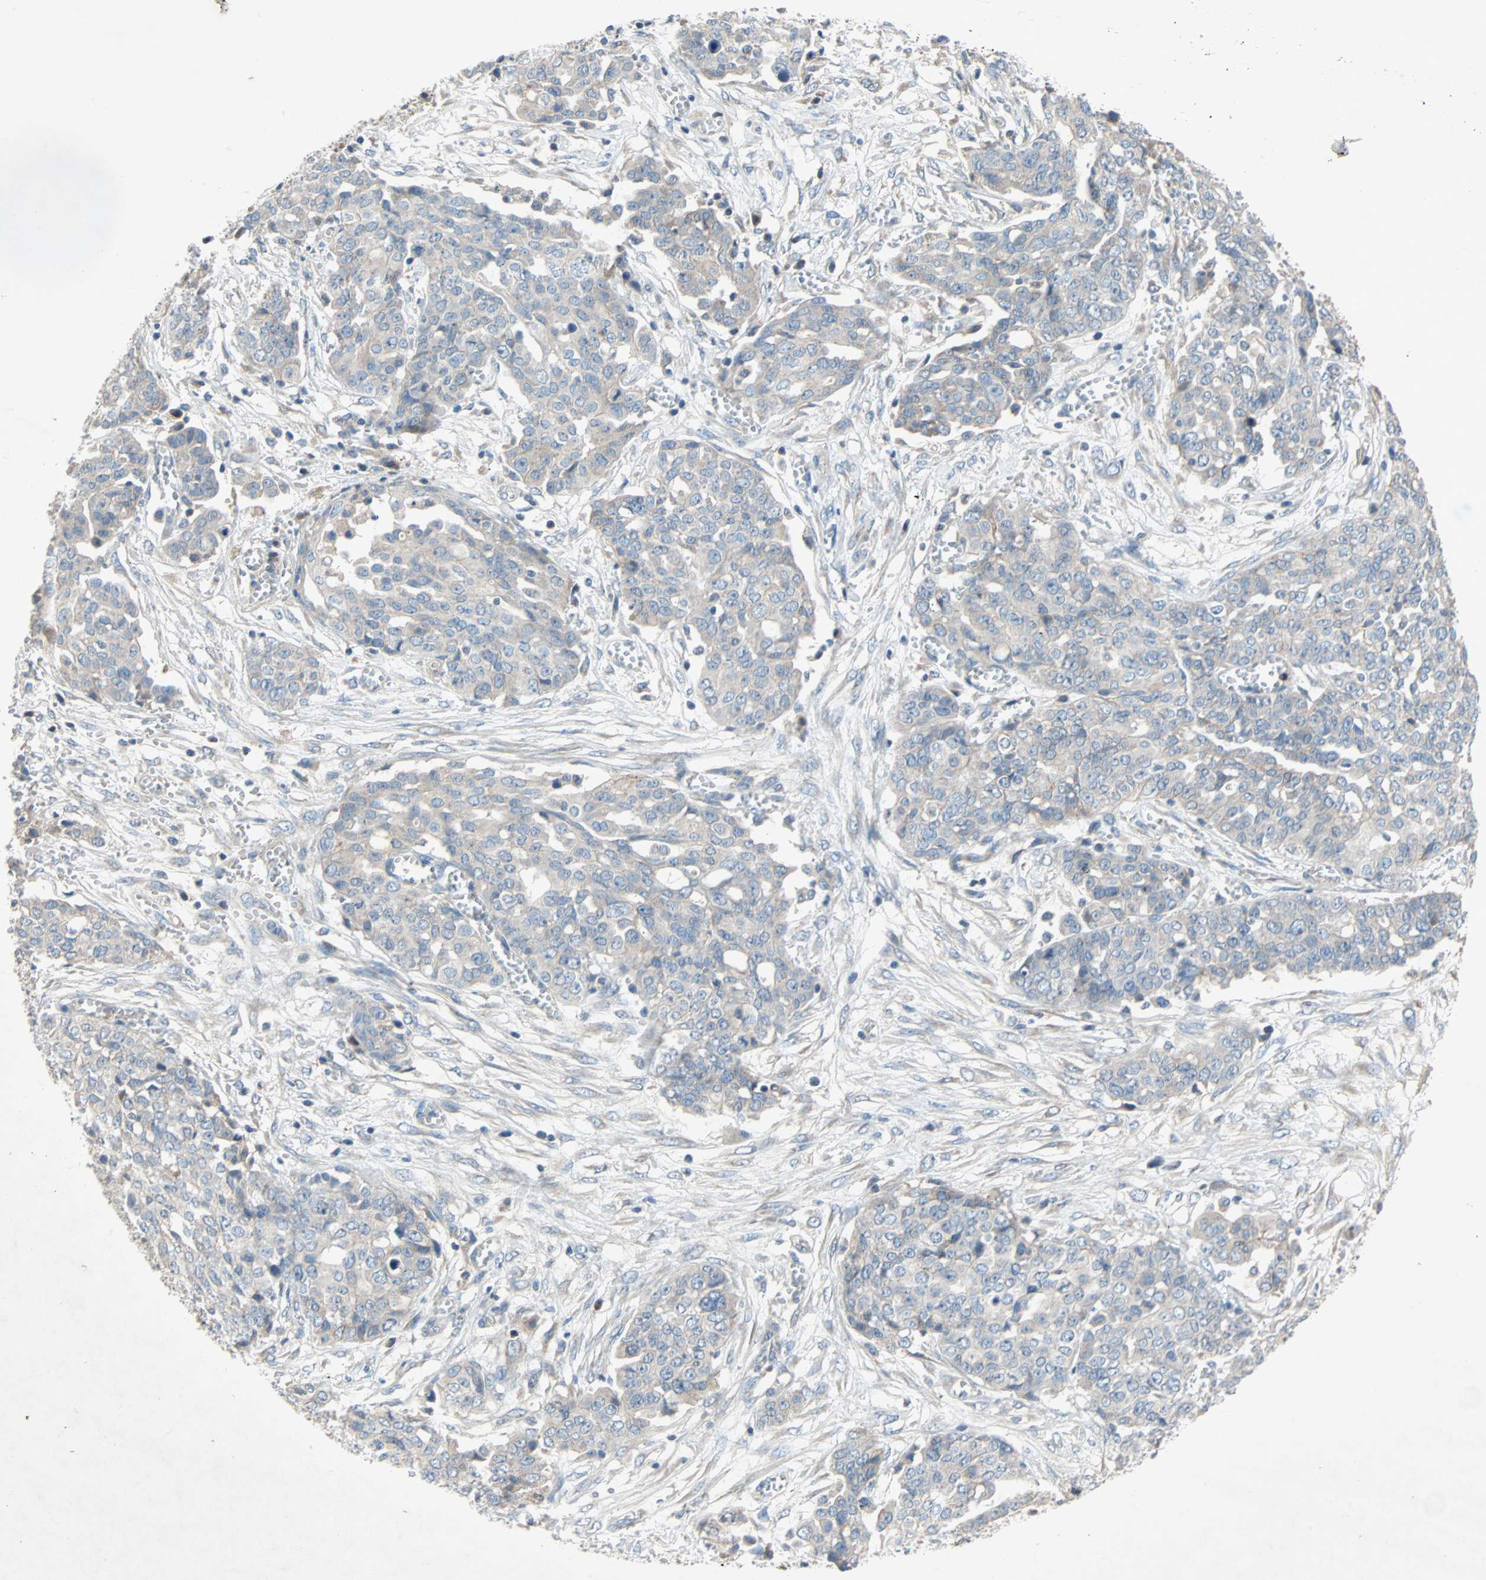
{"staining": {"intensity": "weak", "quantity": "25%-75%", "location": "cytoplasmic/membranous"}, "tissue": "ovarian cancer", "cell_type": "Tumor cells", "image_type": "cancer", "snomed": [{"axis": "morphology", "description": "Cystadenocarcinoma, serous, NOS"}, {"axis": "topography", "description": "Soft tissue"}, {"axis": "topography", "description": "Ovary"}], "caption": "Immunohistochemistry (DAB) staining of ovarian cancer shows weak cytoplasmic/membranous protein expression in approximately 25%-75% of tumor cells.", "gene": "XYLT1", "patient": {"sex": "female", "age": 57}}